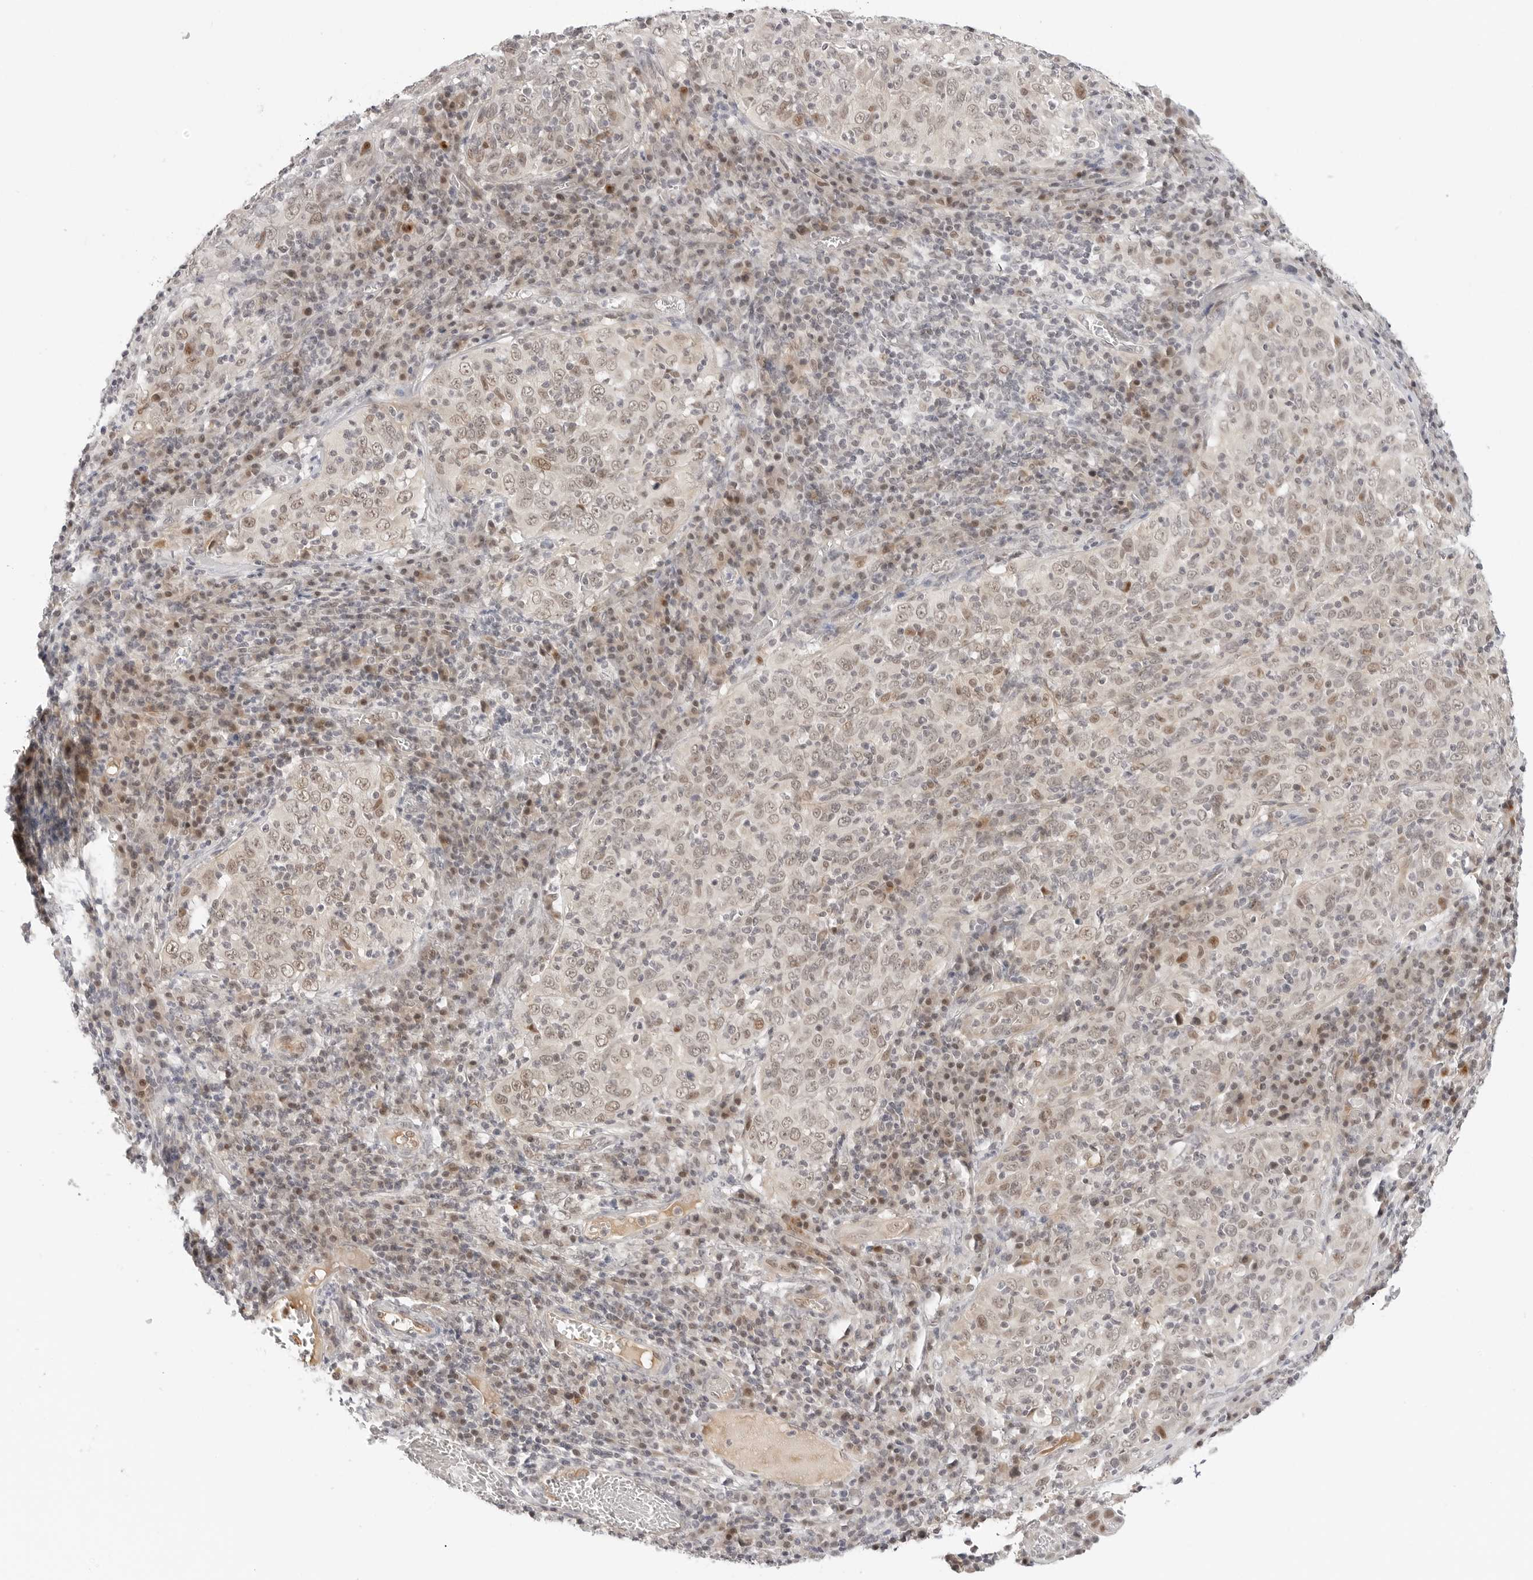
{"staining": {"intensity": "weak", "quantity": "25%-75%", "location": "nuclear"}, "tissue": "cervical cancer", "cell_type": "Tumor cells", "image_type": "cancer", "snomed": [{"axis": "morphology", "description": "Squamous cell carcinoma, NOS"}, {"axis": "topography", "description": "Cervix"}], "caption": "Cervical cancer stained with immunohistochemistry (IHC) exhibits weak nuclear staining in about 25%-75% of tumor cells. The protein of interest is stained brown, and the nuclei are stained in blue (DAB (3,3'-diaminobenzidine) IHC with brightfield microscopy, high magnification).", "gene": "TSEN2", "patient": {"sex": "female", "age": 46}}